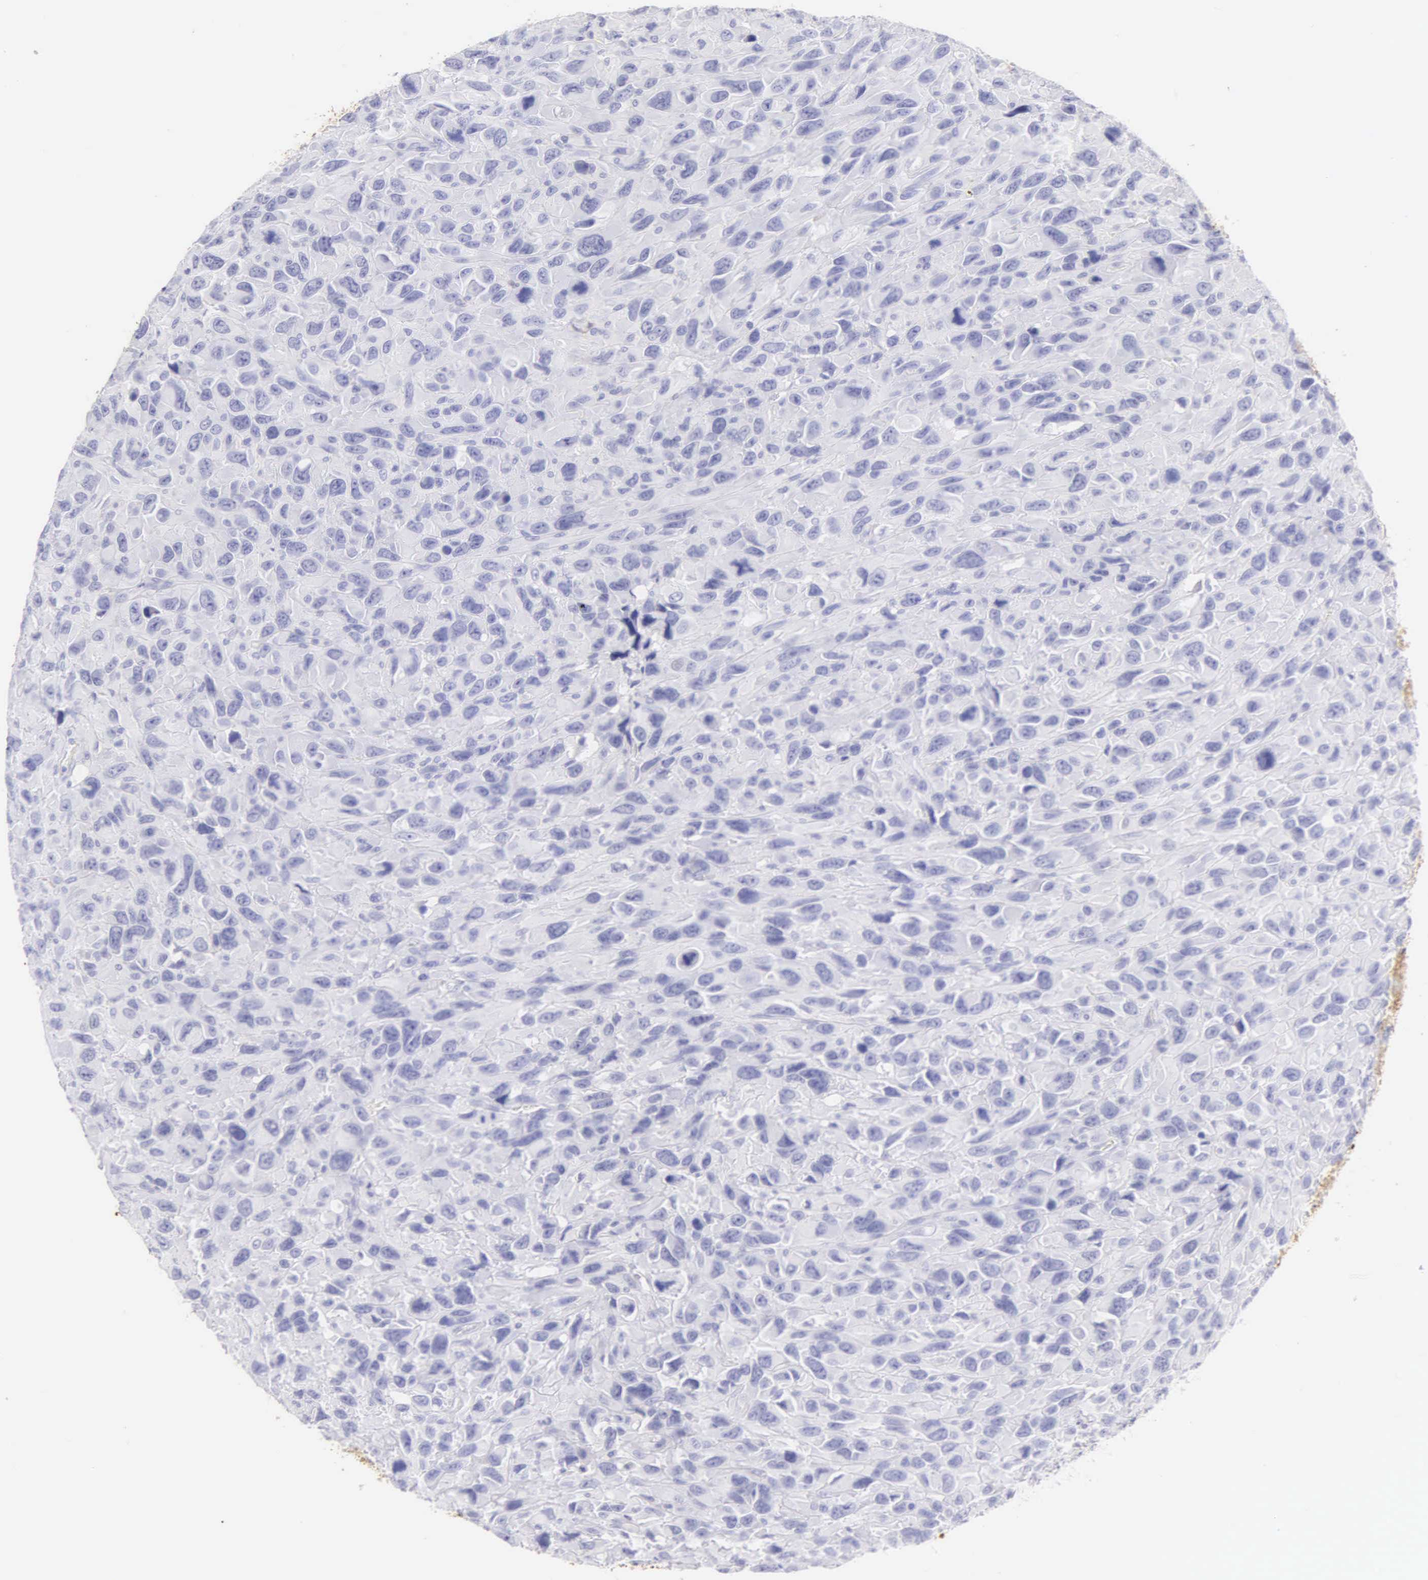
{"staining": {"intensity": "negative", "quantity": "none", "location": "none"}, "tissue": "renal cancer", "cell_type": "Tumor cells", "image_type": "cancer", "snomed": [{"axis": "morphology", "description": "Adenocarcinoma, NOS"}, {"axis": "topography", "description": "Kidney"}], "caption": "This image is of renal cancer stained with immunohistochemistry to label a protein in brown with the nuclei are counter-stained blue. There is no positivity in tumor cells.", "gene": "KRT17", "patient": {"sex": "male", "age": 79}}